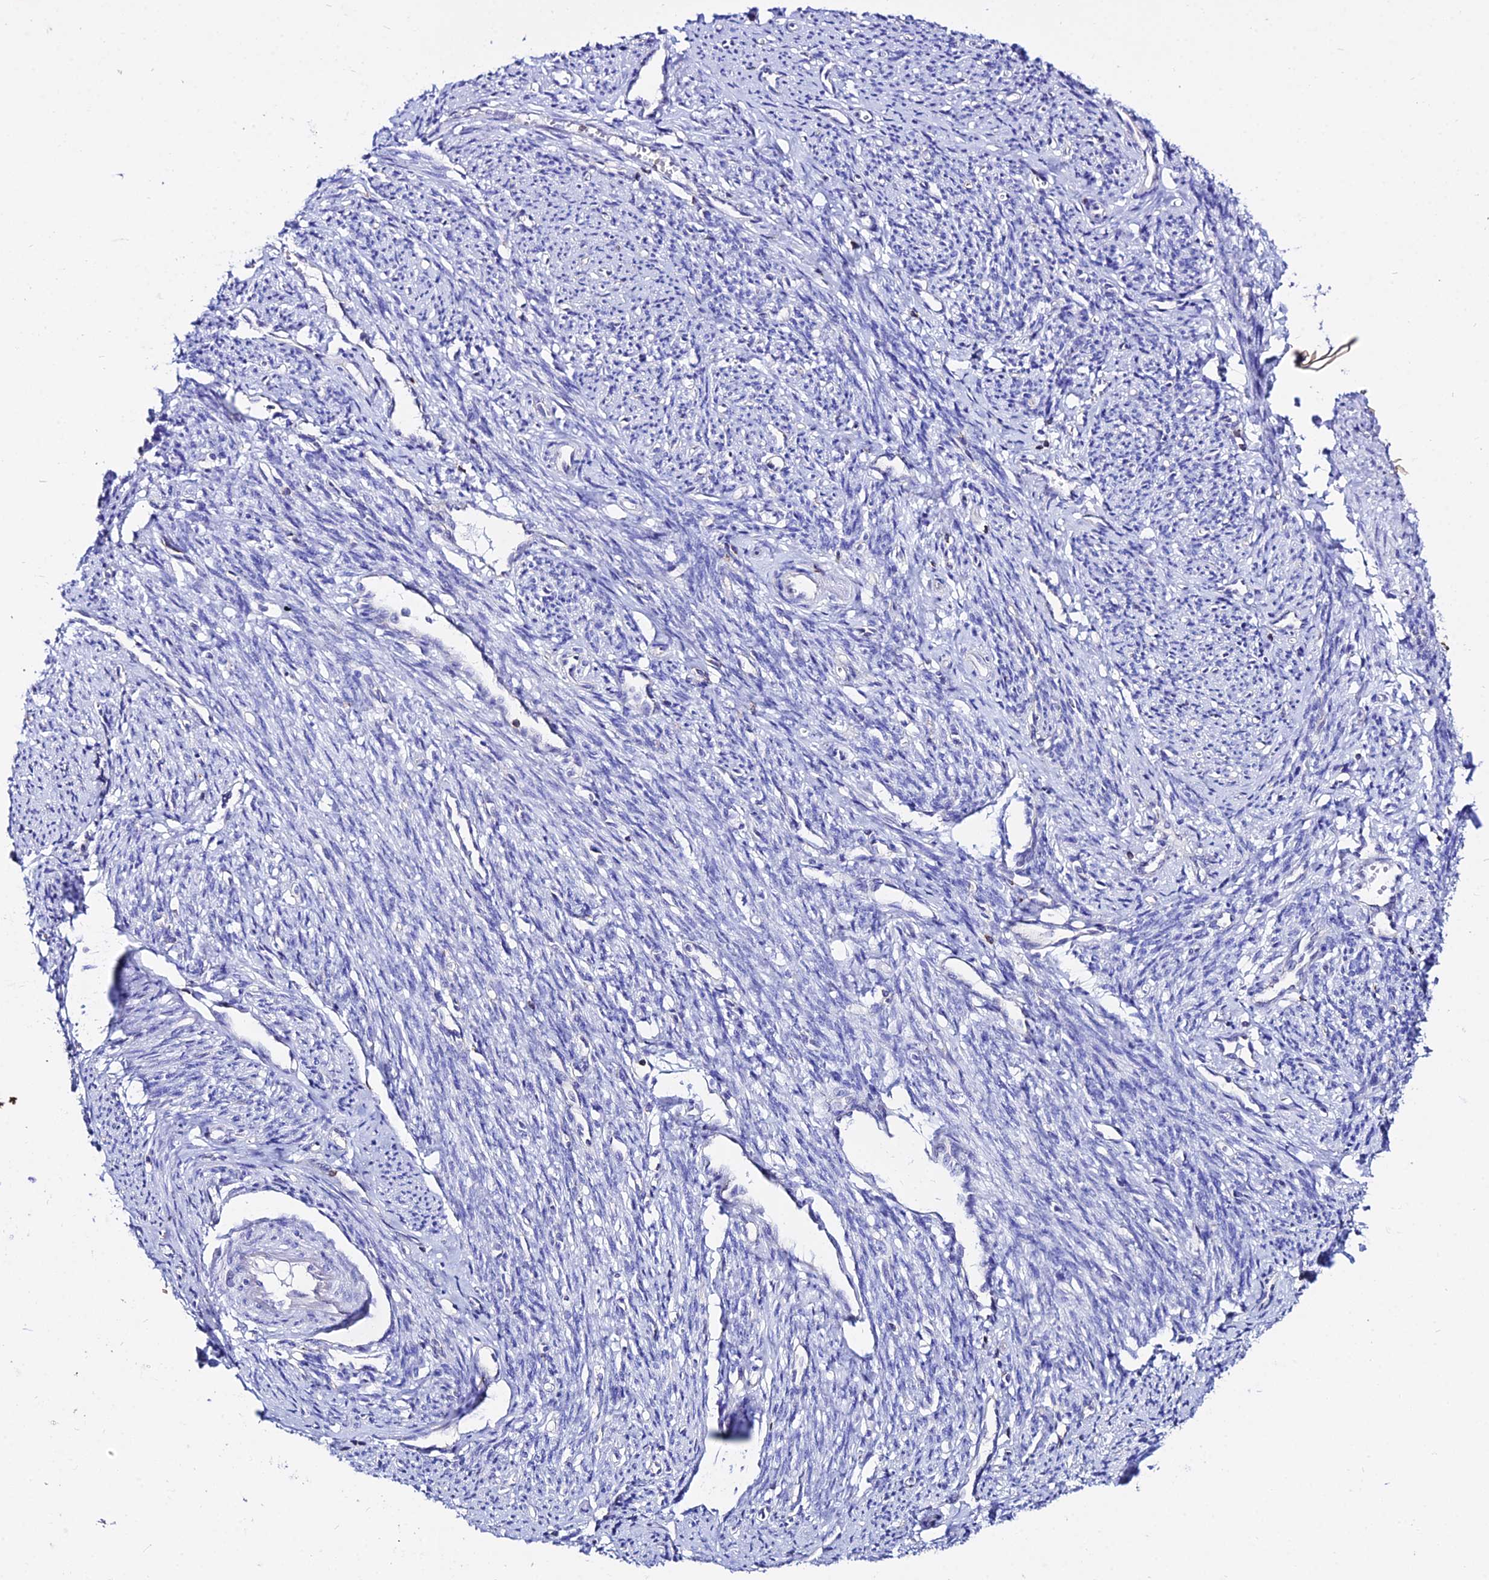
{"staining": {"intensity": "negative", "quantity": "none", "location": "none"}, "tissue": "smooth muscle", "cell_type": "Smooth muscle cells", "image_type": "normal", "snomed": [{"axis": "morphology", "description": "Normal tissue, NOS"}, {"axis": "topography", "description": "Smooth muscle"}, {"axis": "topography", "description": "Uterus"}], "caption": "Smooth muscle was stained to show a protein in brown. There is no significant staining in smooth muscle cells. (DAB IHC visualized using brightfield microscopy, high magnification).", "gene": "S100A16", "patient": {"sex": "female", "age": 59}}